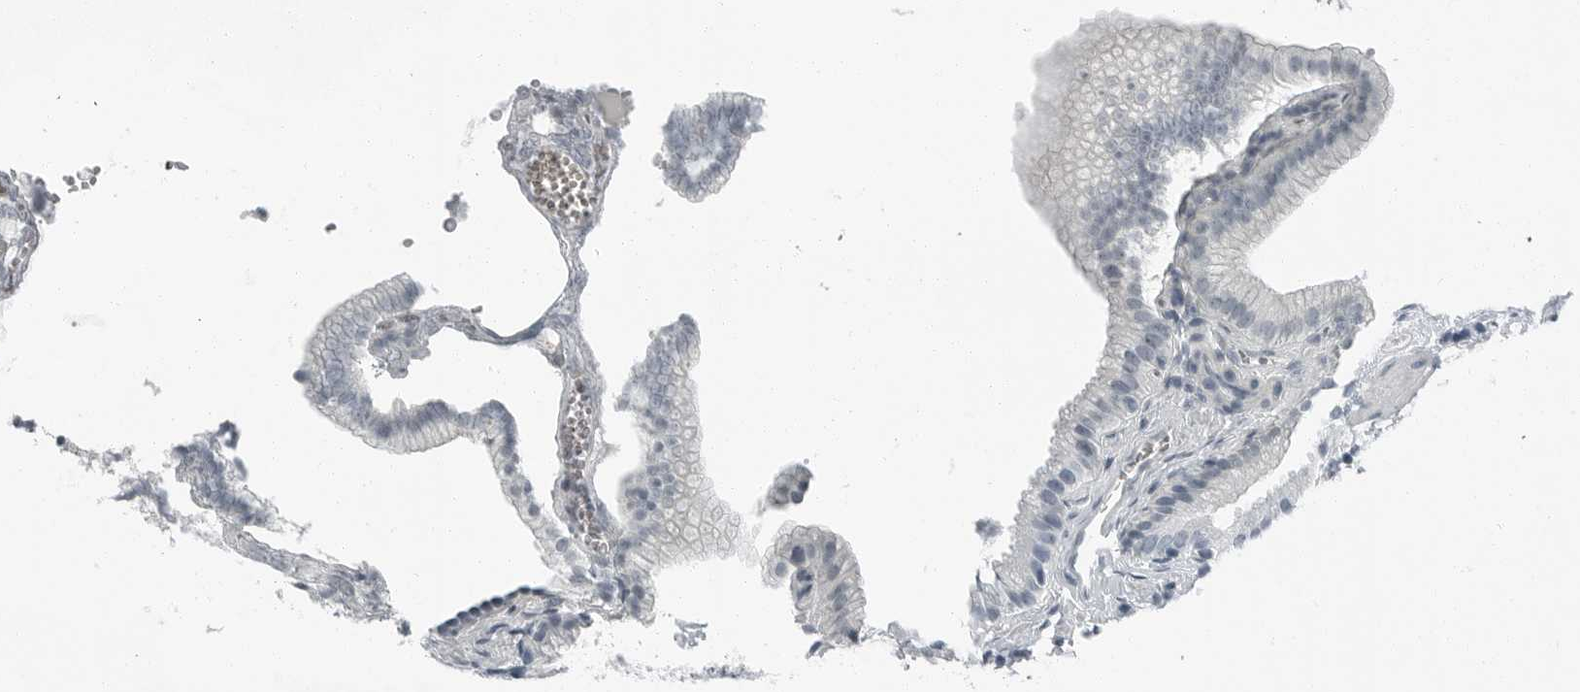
{"staining": {"intensity": "negative", "quantity": "none", "location": "none"}, "tissue": "gallbladder", "cell_type": "Glandular cells", "image_type": "normal", "snomed": [{"axis": "morphology", "description": "Normal tissue, NOS"}, {"axis": "topography", "description": "Gallbladder"}], "caption": "Glandular cells are negative for brown protein staining in benign gallbladder. The staining is performed using DAB (3,3'-diaminobenzidine) brown chromogen with nuclei counter-stained in using hematoxylin.", "gene": "FABP6", "patient": {"sex": "male", "age": 38}}